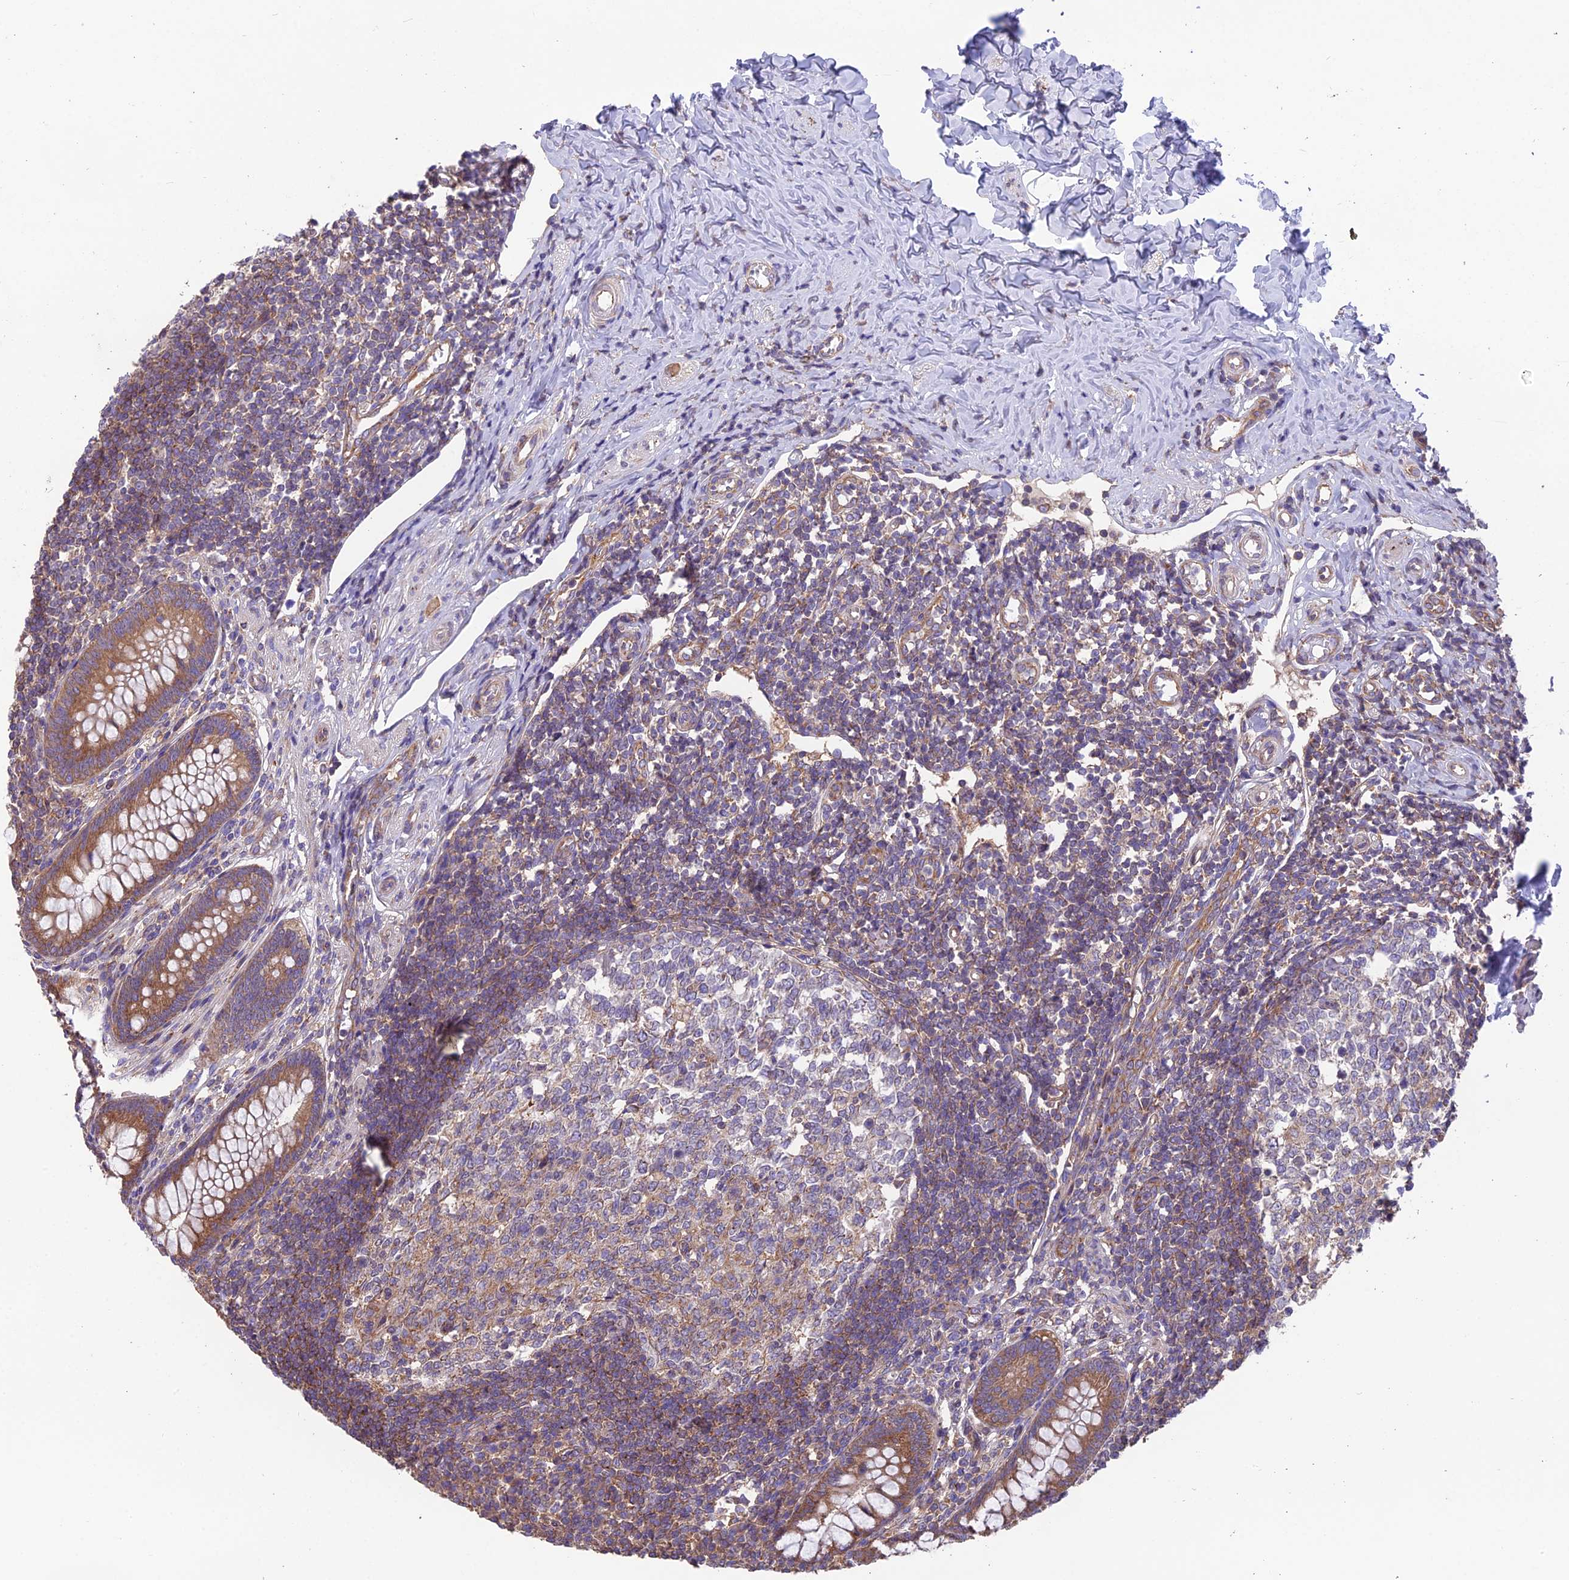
{"staining": {"intensity": "moderate", "quantity": ">75%", "location": "cytoplasmic/membranous"}, "tissue": "appendix", "cell_type": "Glandular cells", "image_type": "normal", "snomed": [{"axis": "morphology", "description": "Normal tissue, NOS"}, {"axis": "topography", "description": "Appendix"}], "caption": "The photomicrograph exhibits immunohistochemical staining of normal appendix. There is moderate cytoplasmic/membranous expression is seen in approximately >75% of glandular cells. The staining is performed using DAB brown chromogen to label protein expression. The nuclei are counter-stained blue using hematoxylin.", "gene": "BLOC1S4", "patient": {"sex": "female", "age": 33}}